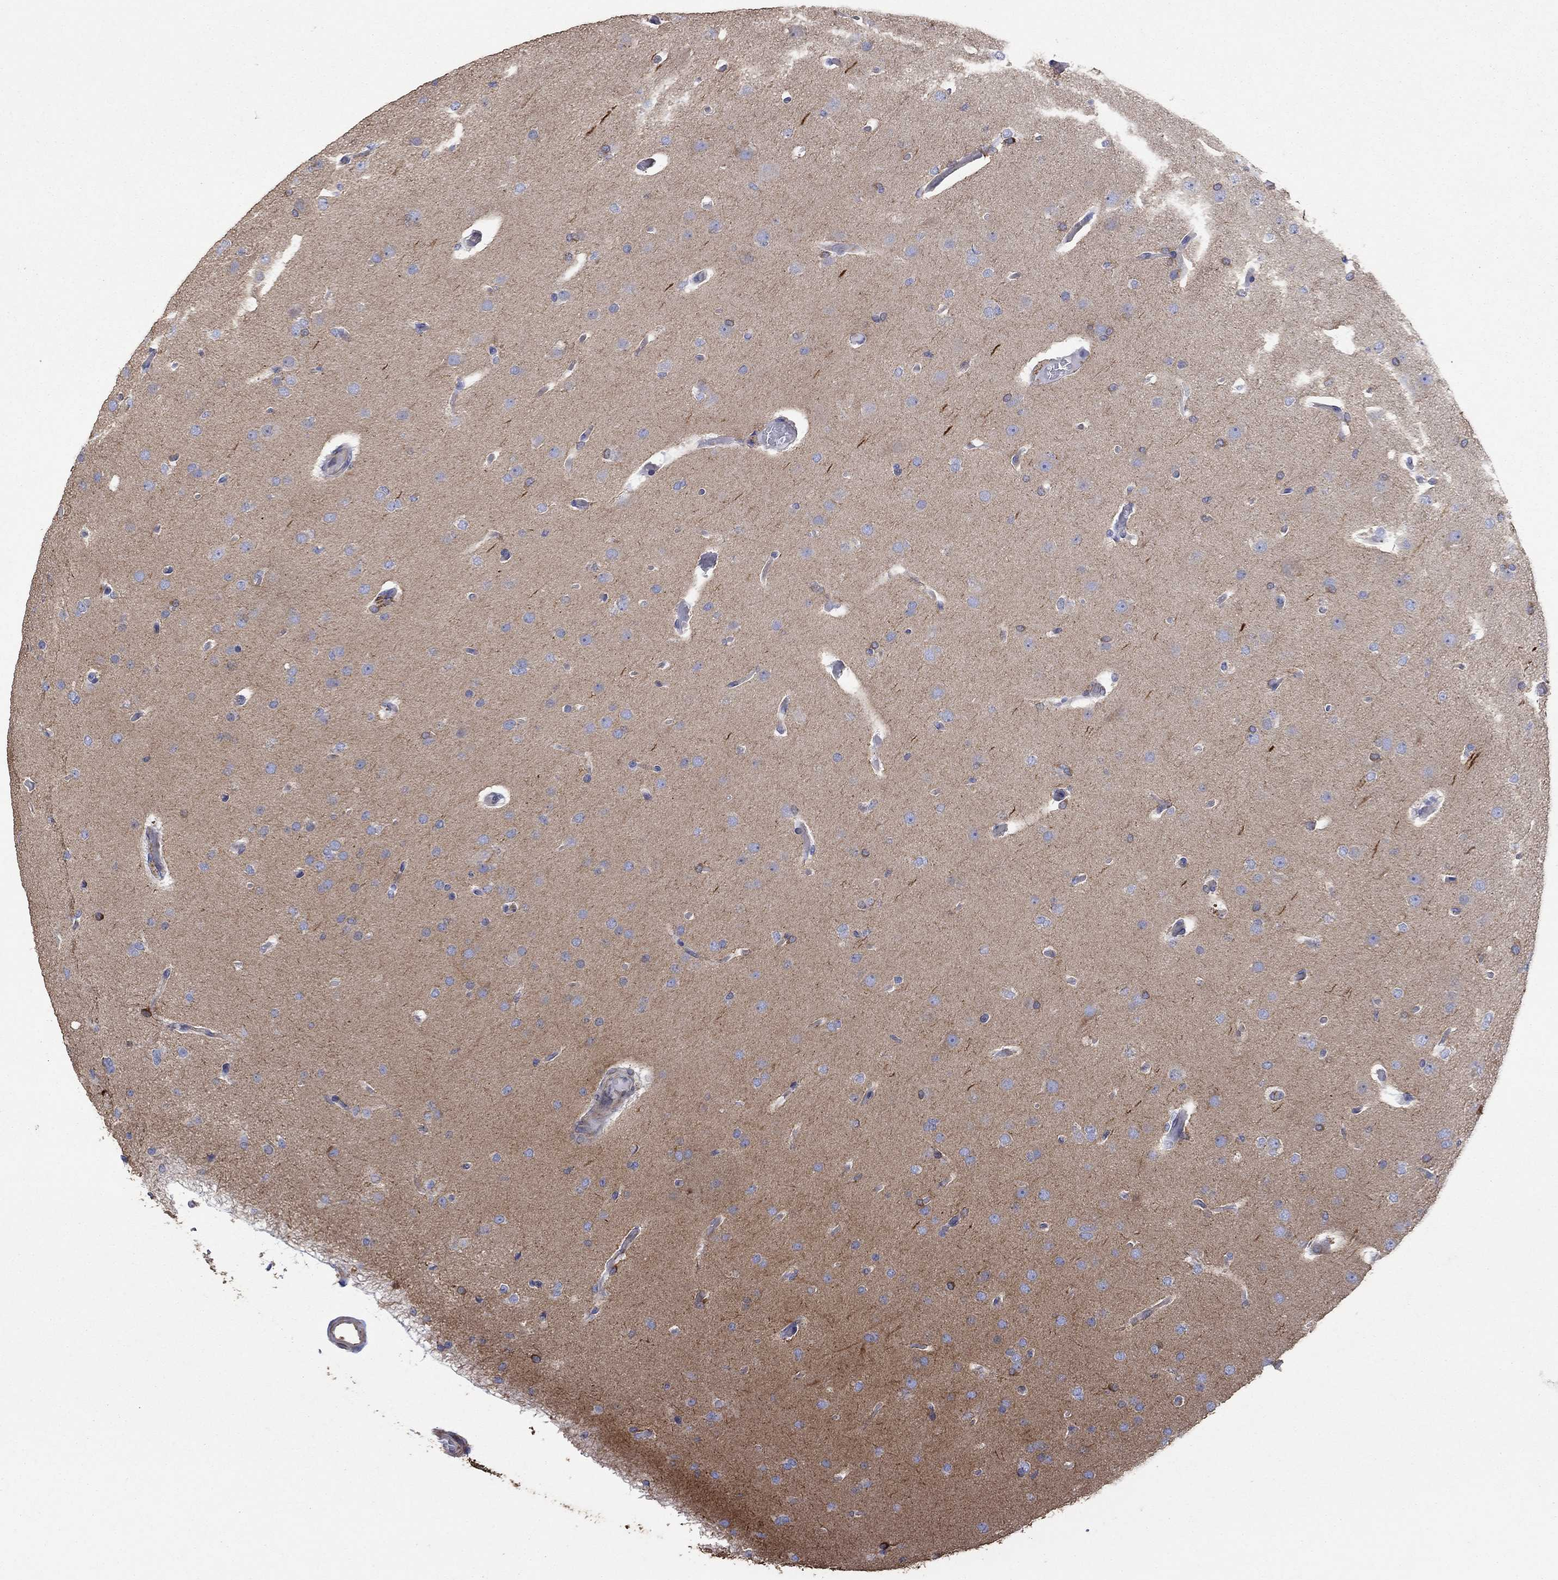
{"staining": {"intensity": "negative", "quantity": "none", "location": "none"}, "tissue": "glioma", "cell_type": "Tumor cells", "image_type": "cancer", "snomed": [{"axis": "morphology", "description": "Glioma, malignant, Low grade"}, {"axis": "topography", "description": "Brain"}], "caption": "A micrograph of human glioma is negative for staining in tumor cells.", "gene": "TPRN", "patient": {"sex": "male", "age": 41}}